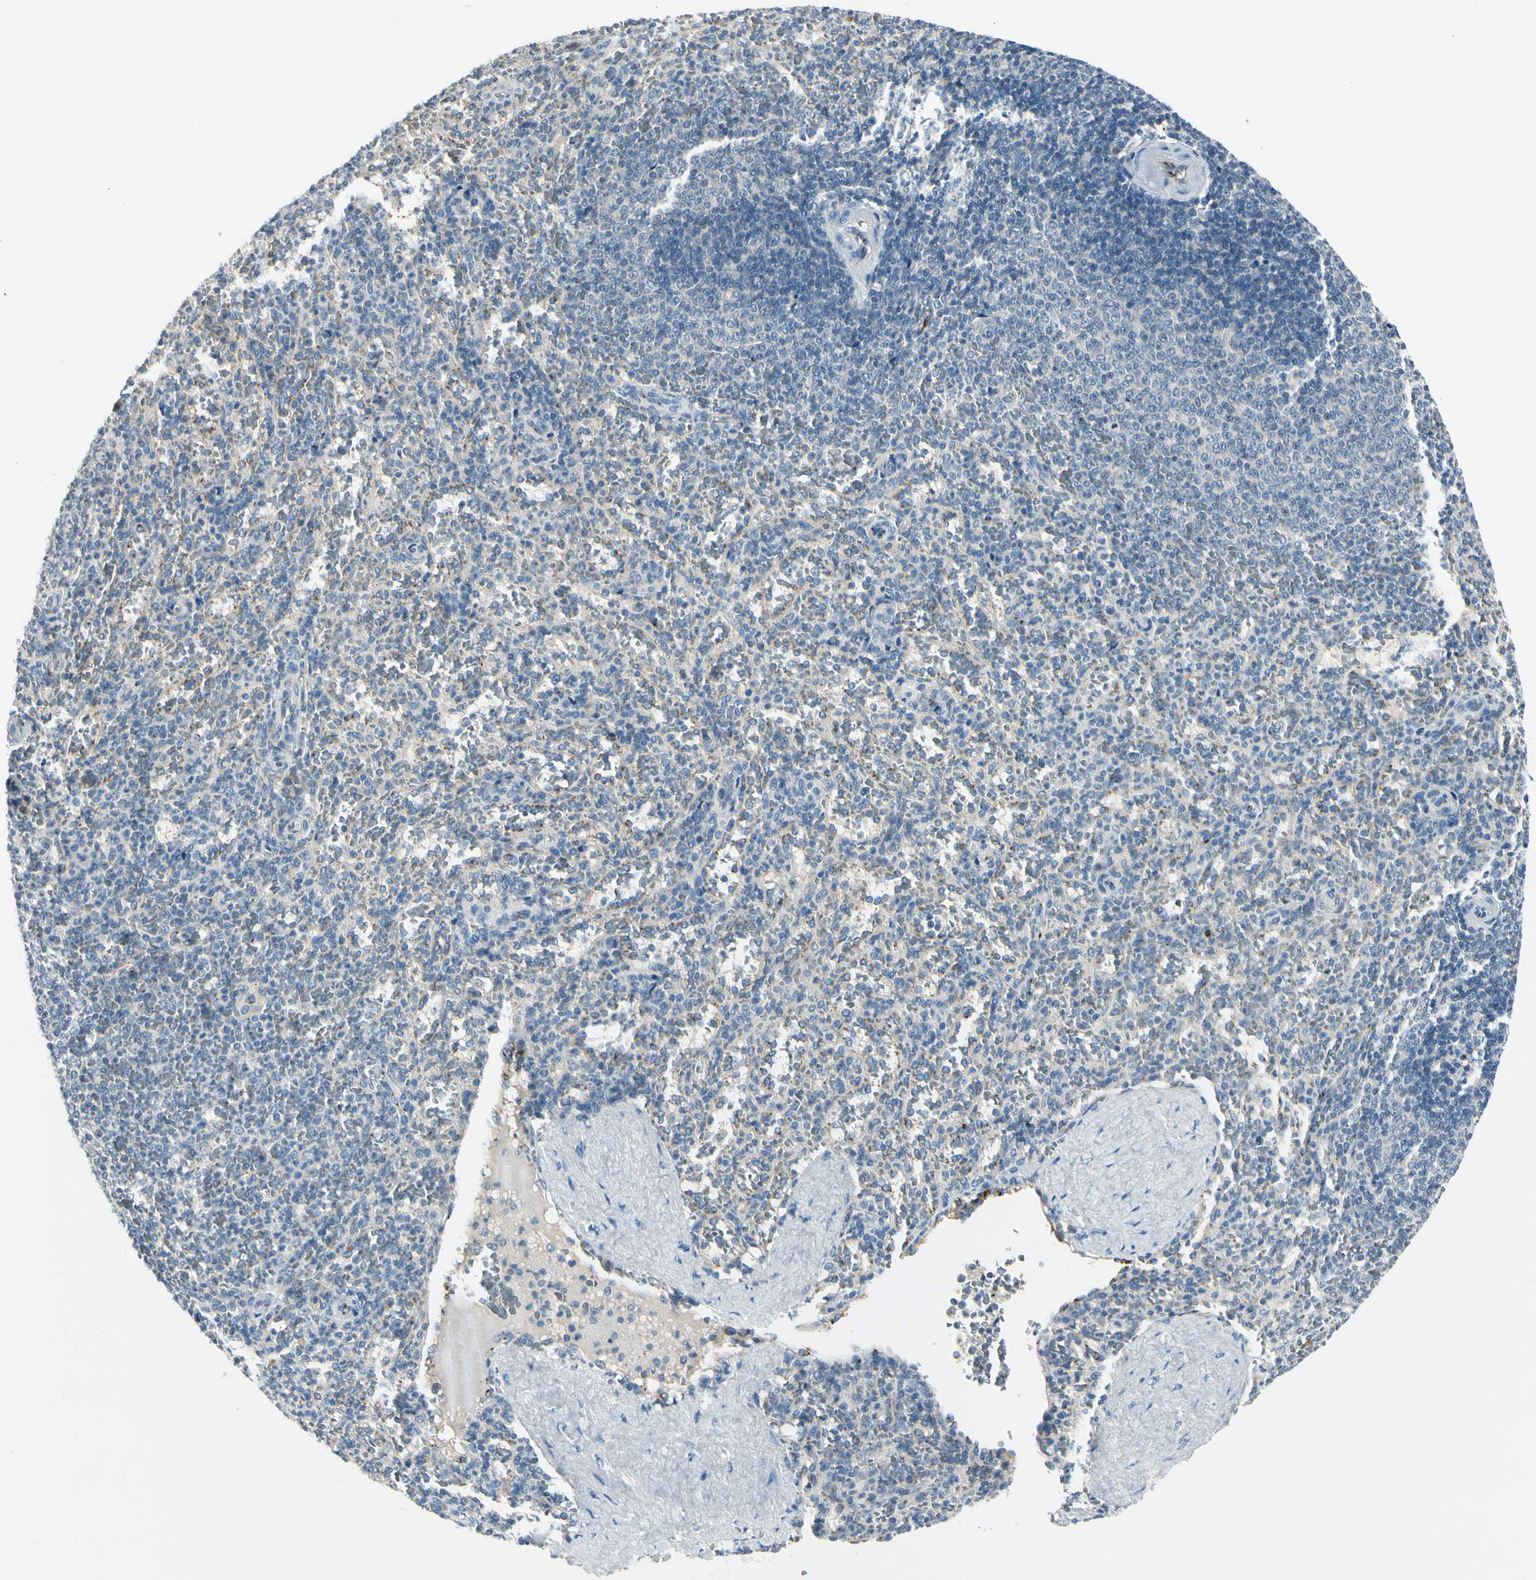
{"staining": {"intensity": "weak", "quantity": "<25%", "location": "cytoplasmic/membranous"}, "tissue": "spleen", "cell_type": "Cells in red pulp", "image_type": "normal", "snomed": [{"axis": "morphology", "description": "Normal tissue, NOS"}, {"axis": "topography", "description": "Spleen"}], "caption": "High power microscopy histopathology image of an immunohistochemistry (IHC) histopathology image of normal spleen, revealing no significant expression in cells in red pulp.", "gene": "MANSC1", "patient": {"sex": "female", "age": 21}}